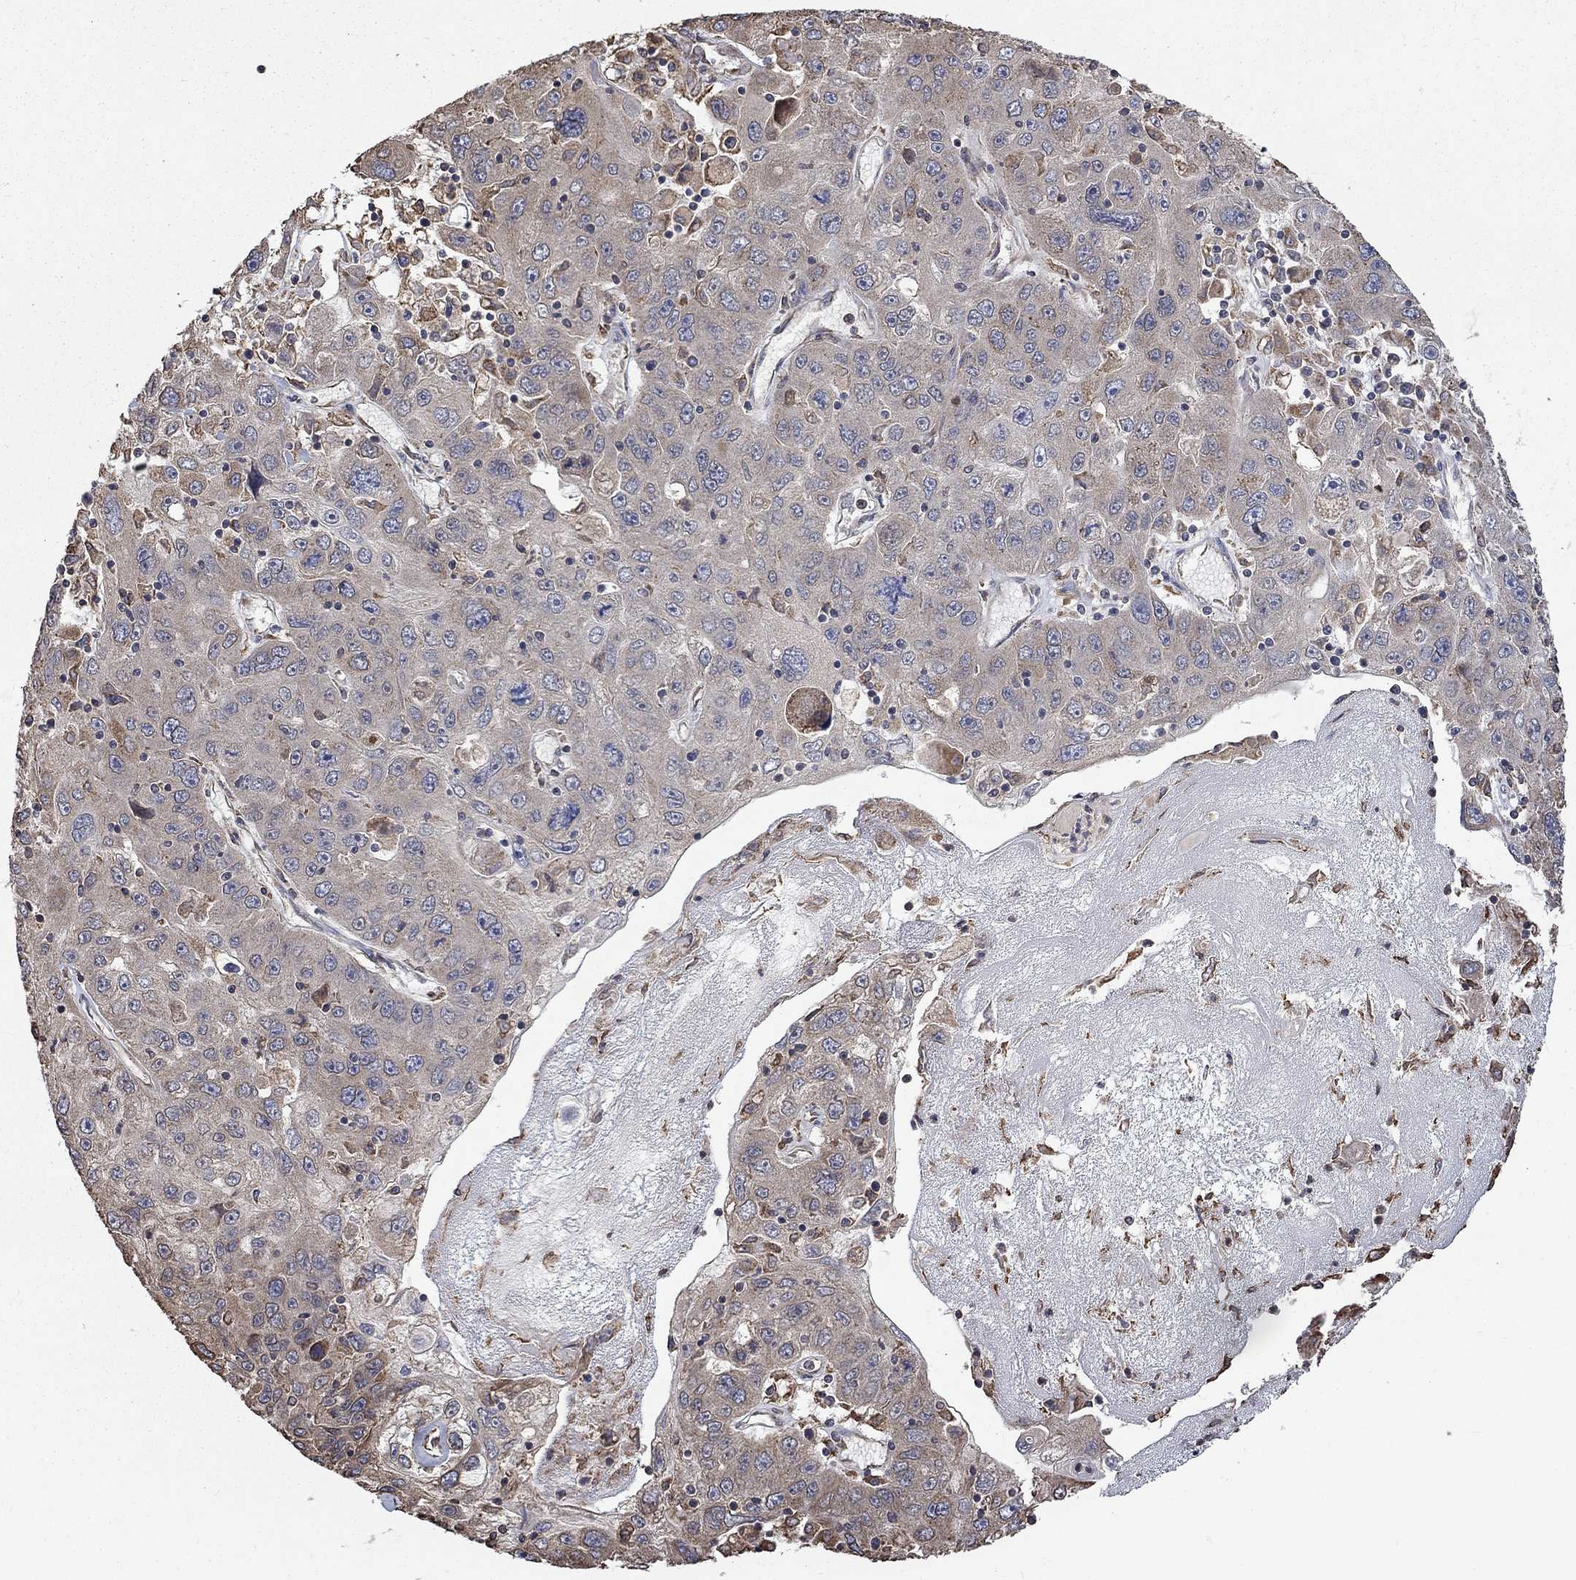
{"staining": {"intensity": "weak", "quantity": "<25%", "location": "cytoplasmic/membranous"}, "tissue": "stomach cancer", "cell_type": "Tumor cells", "image_type": "cancer", "snomed": [{"axis": "morphology", "description": "Adenocarcinoma, NOS"}, {"axis": "topography", "description": "Stomach"}], "caption": "Tumor cells show no significant expression in stomach cancer (adenocarcinoma). Nuclei are stained in blue.", "gene": "ESRRA", "patient": {"sex": "male", "age": 56}}